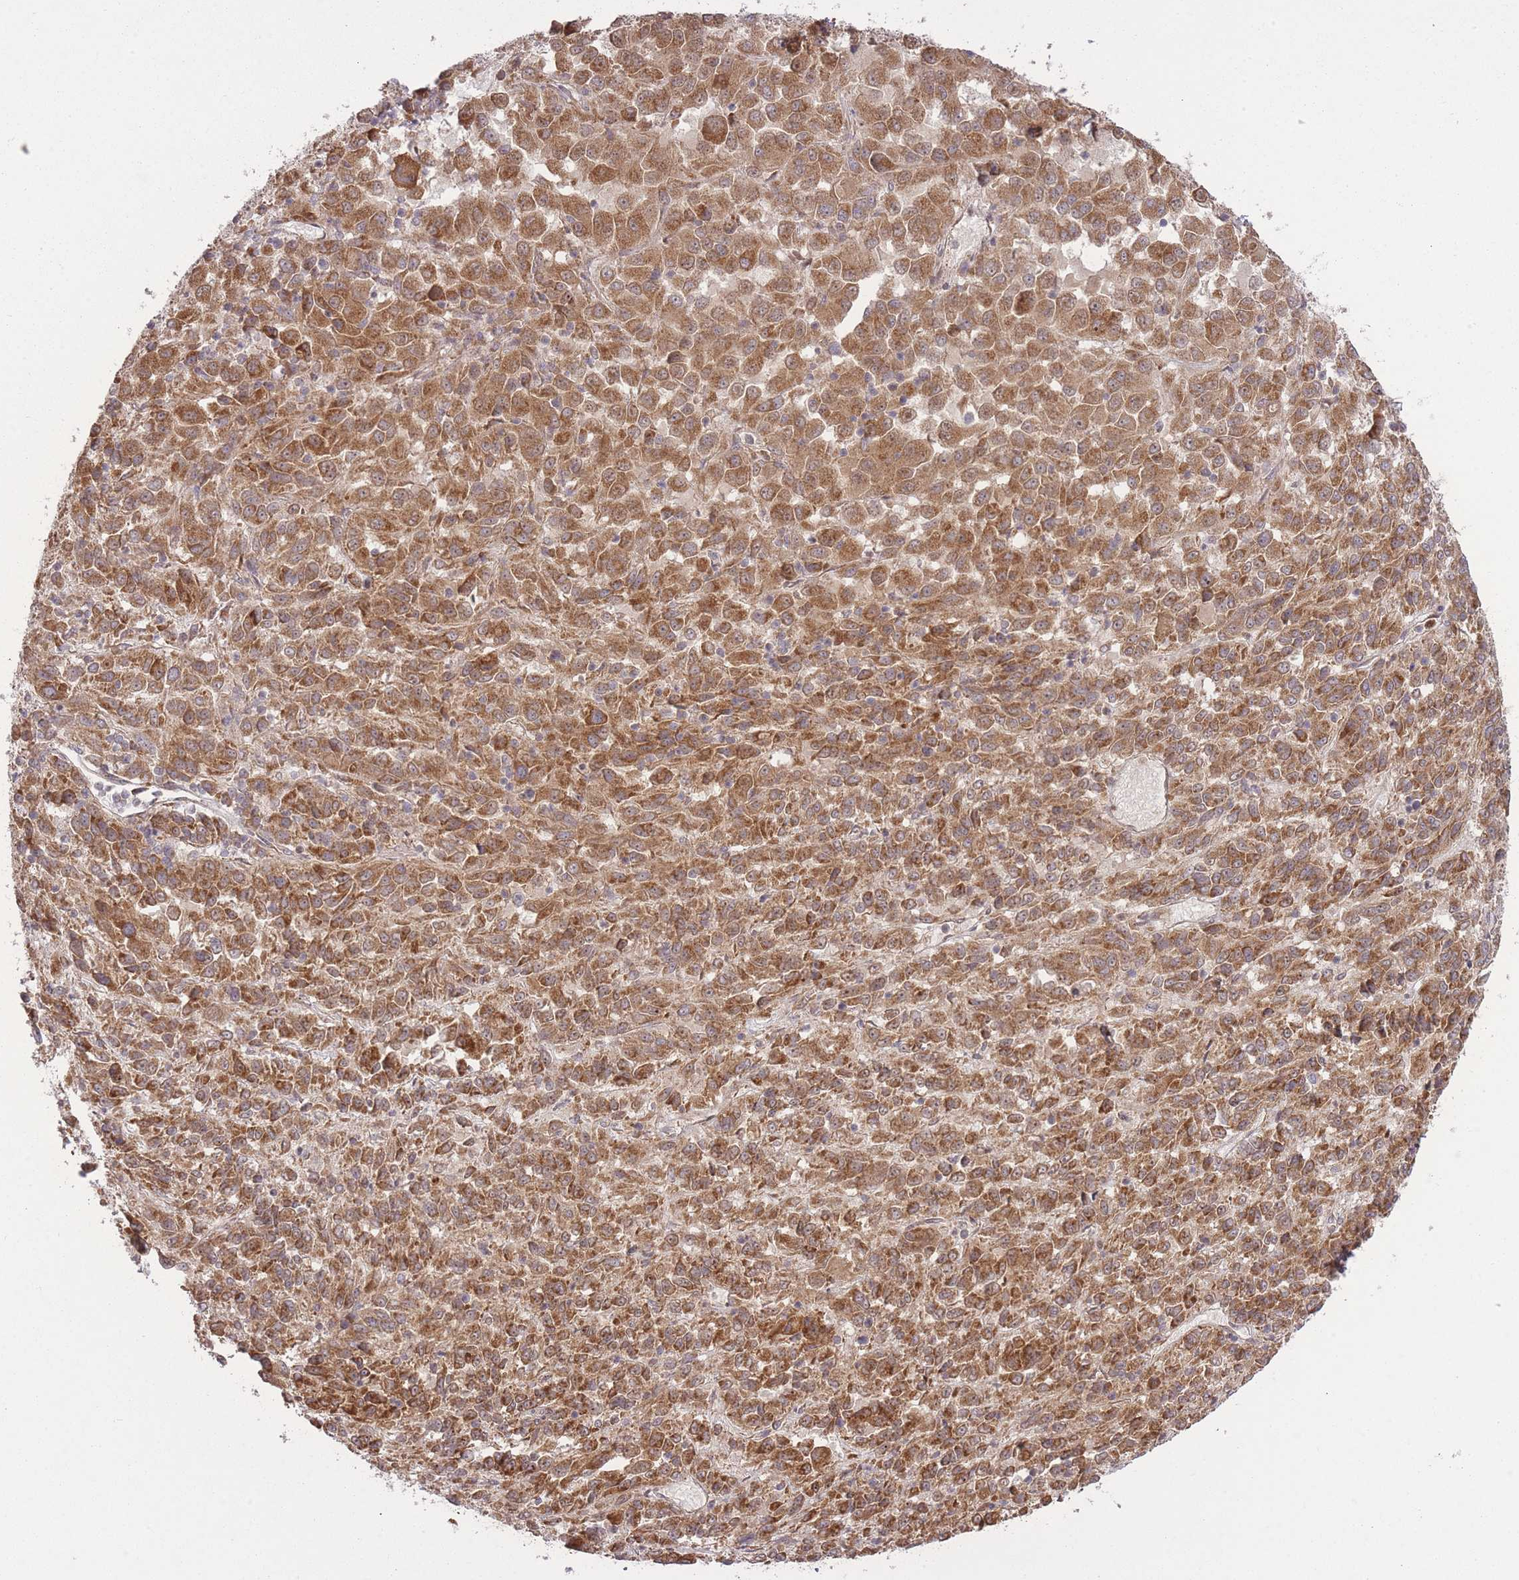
{"staining": {"intensity": "moderate", "quantity": ">75%", "location": "cytoplasmic/membranous"}, "tissue": "melanoma", "cell_type": "Tumor cells", "image_type": "cancer", "snomed": [{"axis": "morphology", "description": "Malignant melanoma, Metastatic site"}, {"axis": "topography", "description": "Lung"}], "caption": "Immunohistochemistry (IHC) image of neoplastic tissue: human melanoma stained using immunohistochemistry demonstrates medium levels of moderate protein expression localized specifically in the cytoplasmic/membranous of tumor cells, appearing as a cytoplasmic/membranous brown color.", "gene": "ZNF391", "patient": {"sex": "male", "age": 64}}